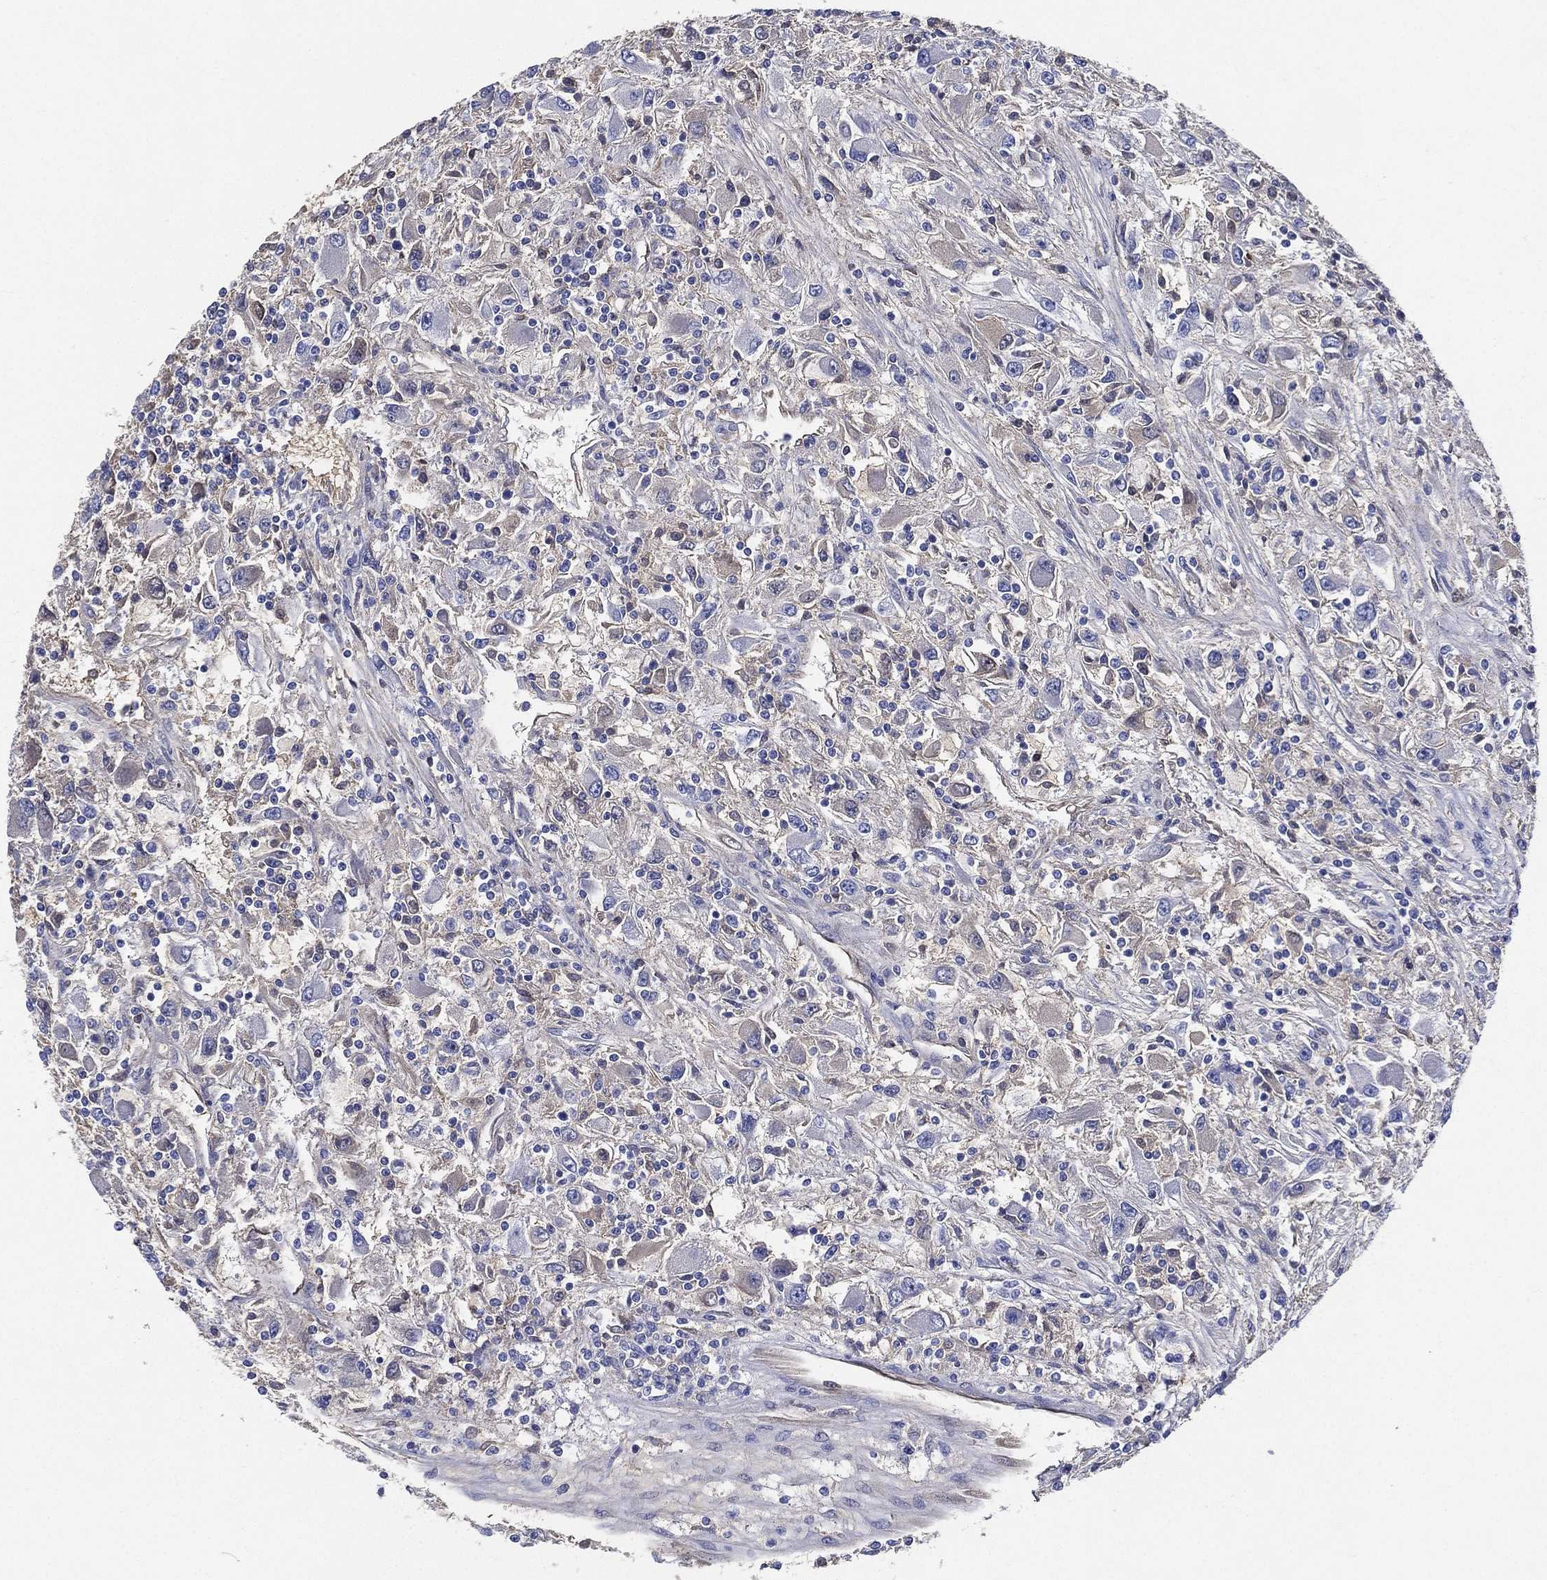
{"staining": {"intensity": "negative", "quantity": "none", "location": "none"}, "tissue": "renal cancer", "cell_type": "Tumor cells", "image_type": "cancer", "snomed": [{"axis": "morphology", "description": "Adenocarcinoma, NOS"}, {"axis": "topography", "description": "Kidney"}], "caption": "Adenocarcinoma (renal) stained for a protein using IHC exhibits no expression tumor cells.", "gene": "TMPRSS11D", "patient": {"sex": "female", "age": 67}}